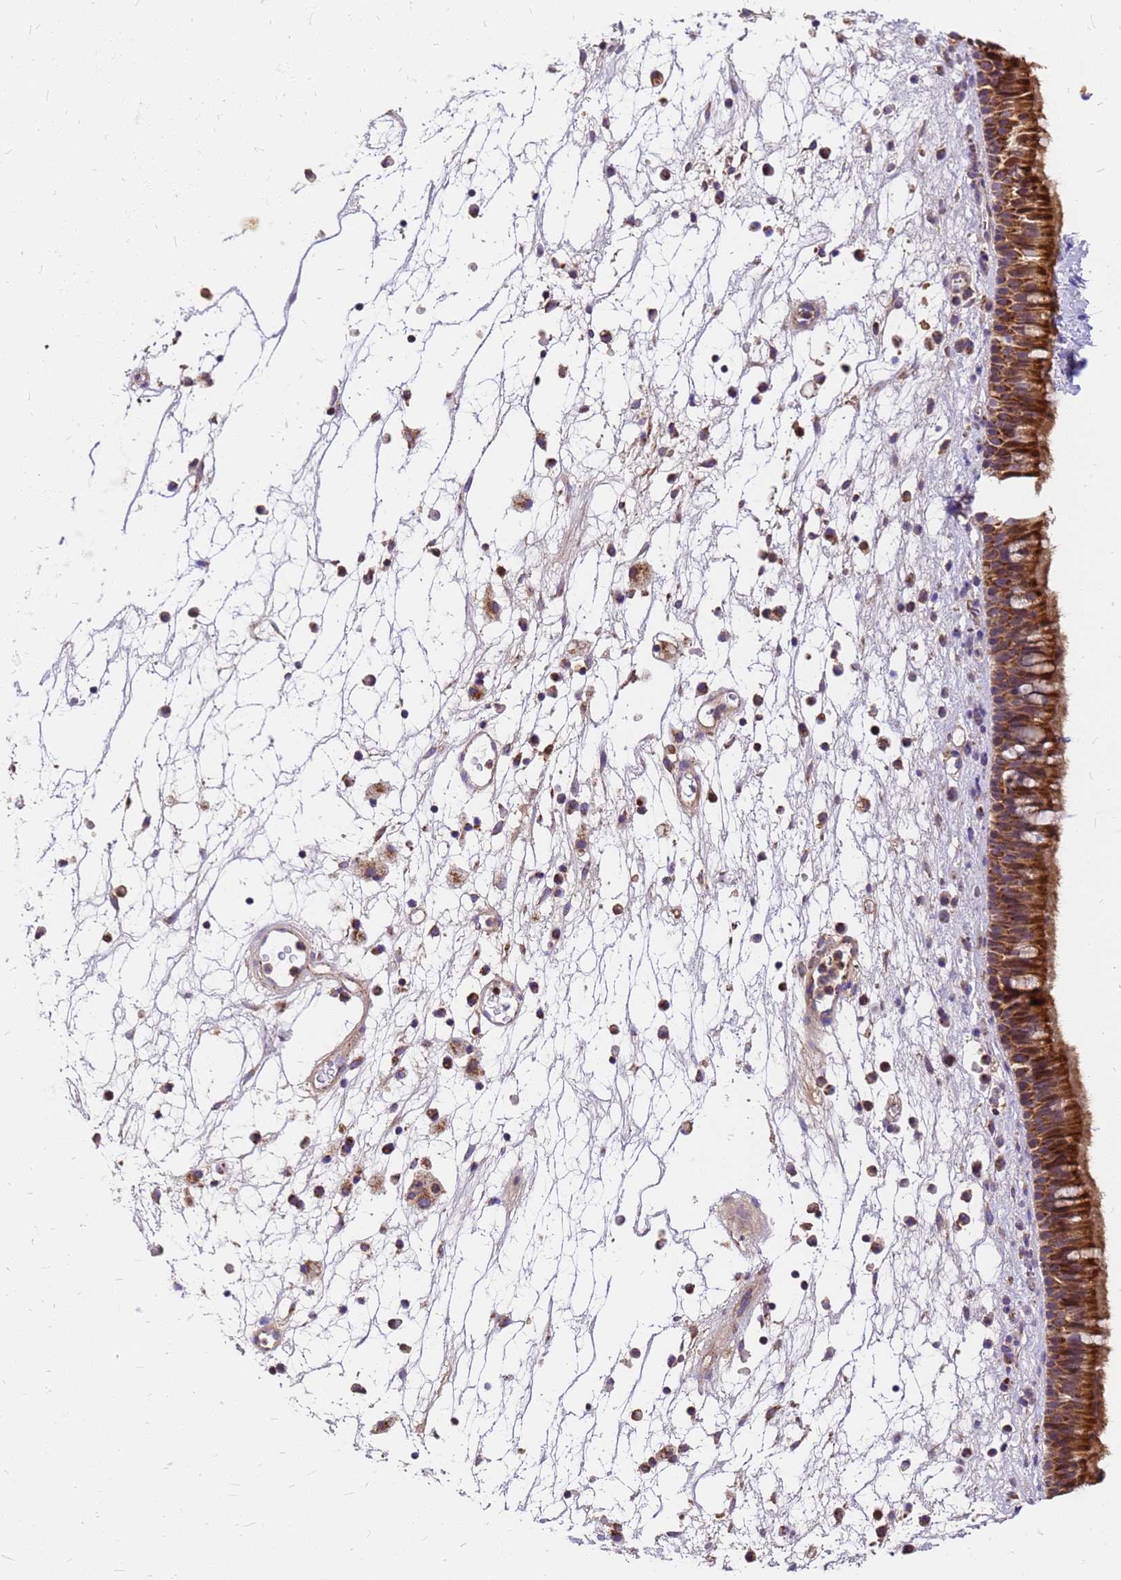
{"staining": {"intensity": "strong", "quantity": ">75%", "location": "cytoplasmic/membranous"}, "tissue": "nasopharynx", "cell_type": "Respiratory epithelial cells", "image_type": "normal", "snomed": [{"axis": "morphology", "description": "Normal tissue, NOS"}, {"axis": "morphology", "description": "Inflammation, NOS"}, {"axis": "morphology", "description": "Malignant melanoma, Metastatic site"}, {"axis": "topography", "description": "Nasopharynx"}], "caption": "IHC image of benign nasopharynx stained for a protein (brown), which demonstrates high levels of strong cytoplasmic/membranous staining in about >75% of respiratory epithelial cells.", "gene": "MRPS26", "patient": {"sex": "male", "age": 70}}